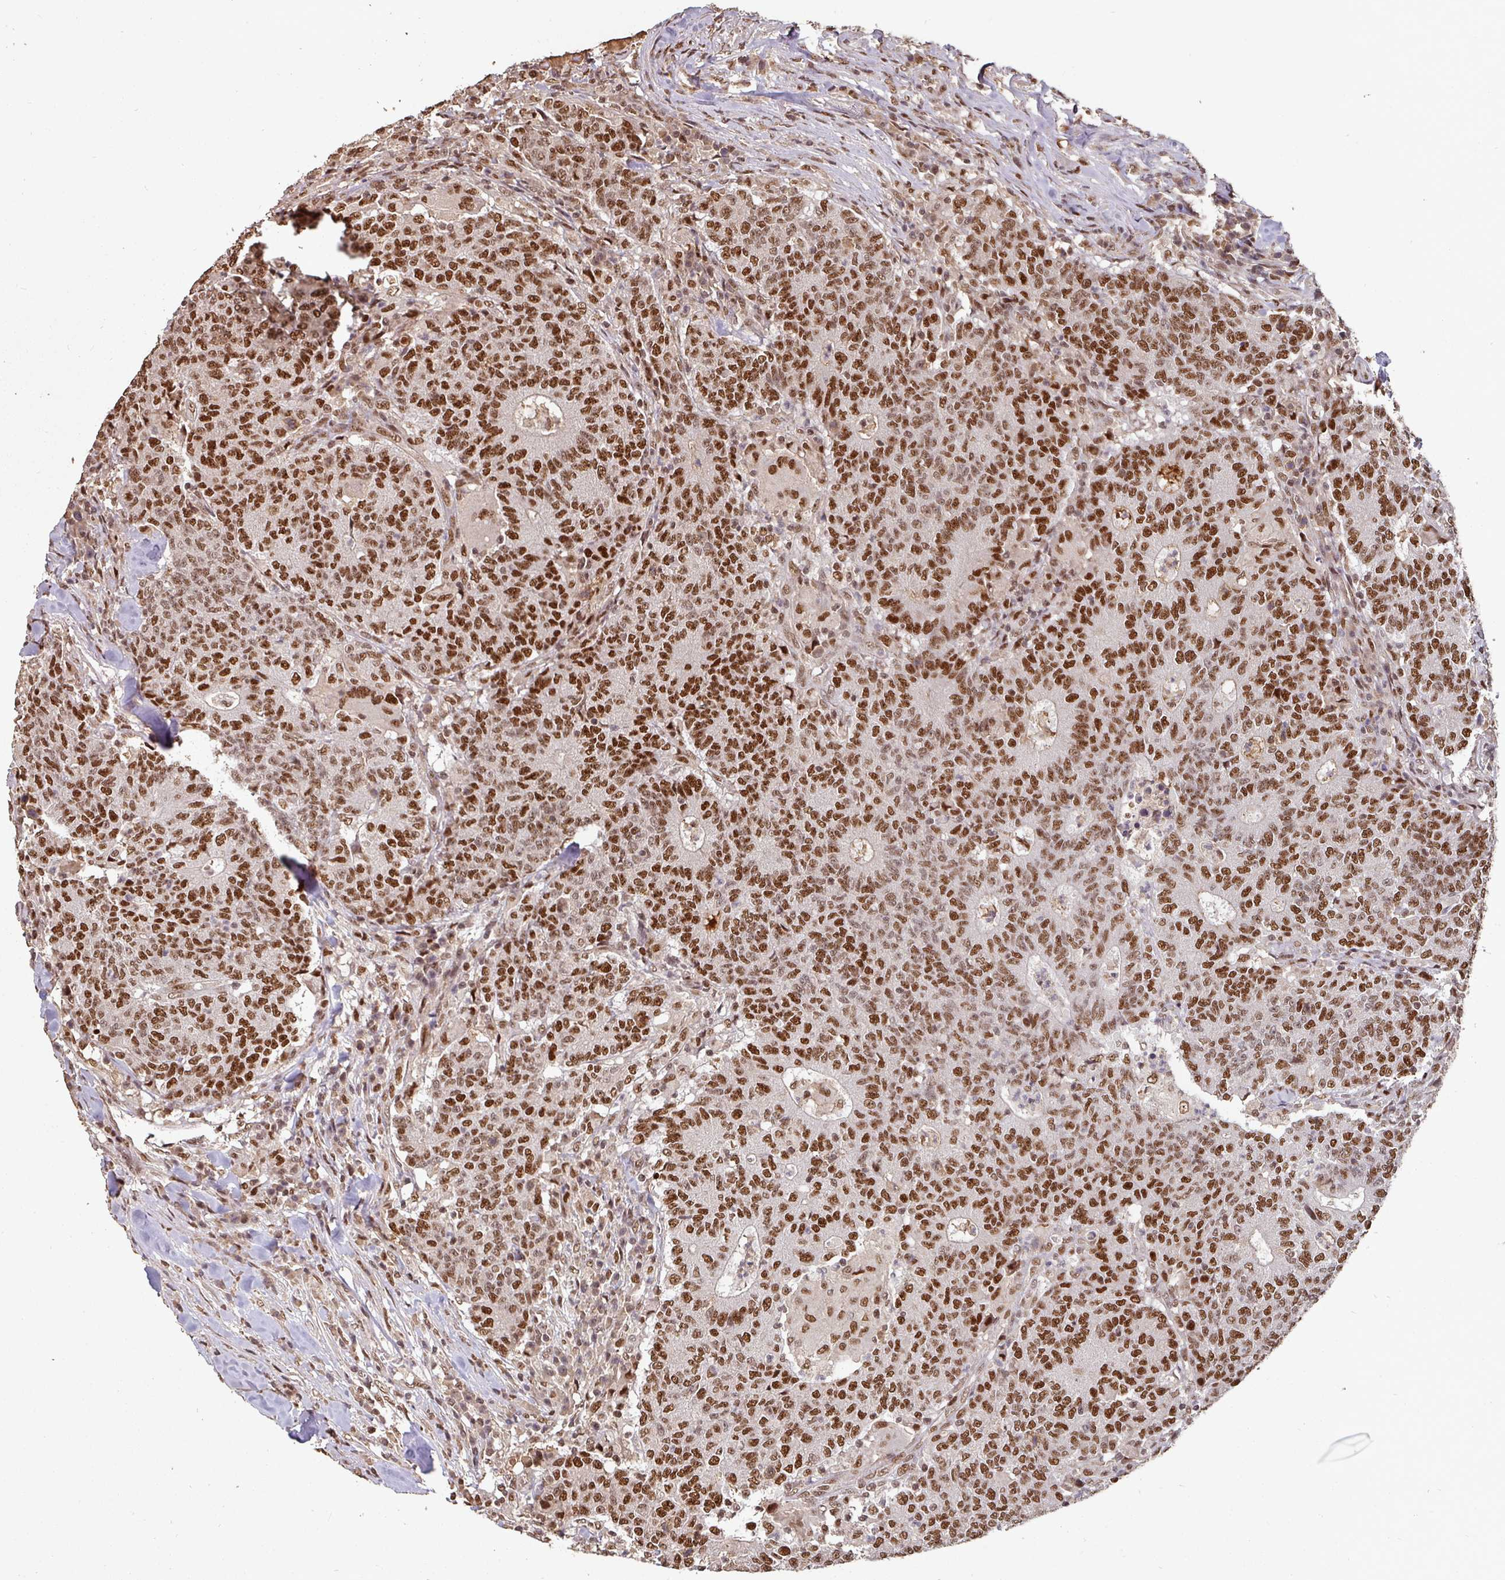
{"staining": {"intensity": "strong", "quantity": ">75%", "location": "nuclear"}, "tissue": "colorectal cancer", "cell_type": "Tumor cells", "image_type": "cancer", "snomed": [{"axis": "morphology", "description": "Adenocarcinoma, NOS"}, {"axis": "topography", "description": "Colon"}], "caption": "Approximately >75% of tumor cells in human colorectal cancer (adenocarcinoma) reveal strong nuclear protein positivity as visualized by brown immunohistochemical staining.", "gene": "POLD1", "patient": {"sex": "female", "age": 75}}